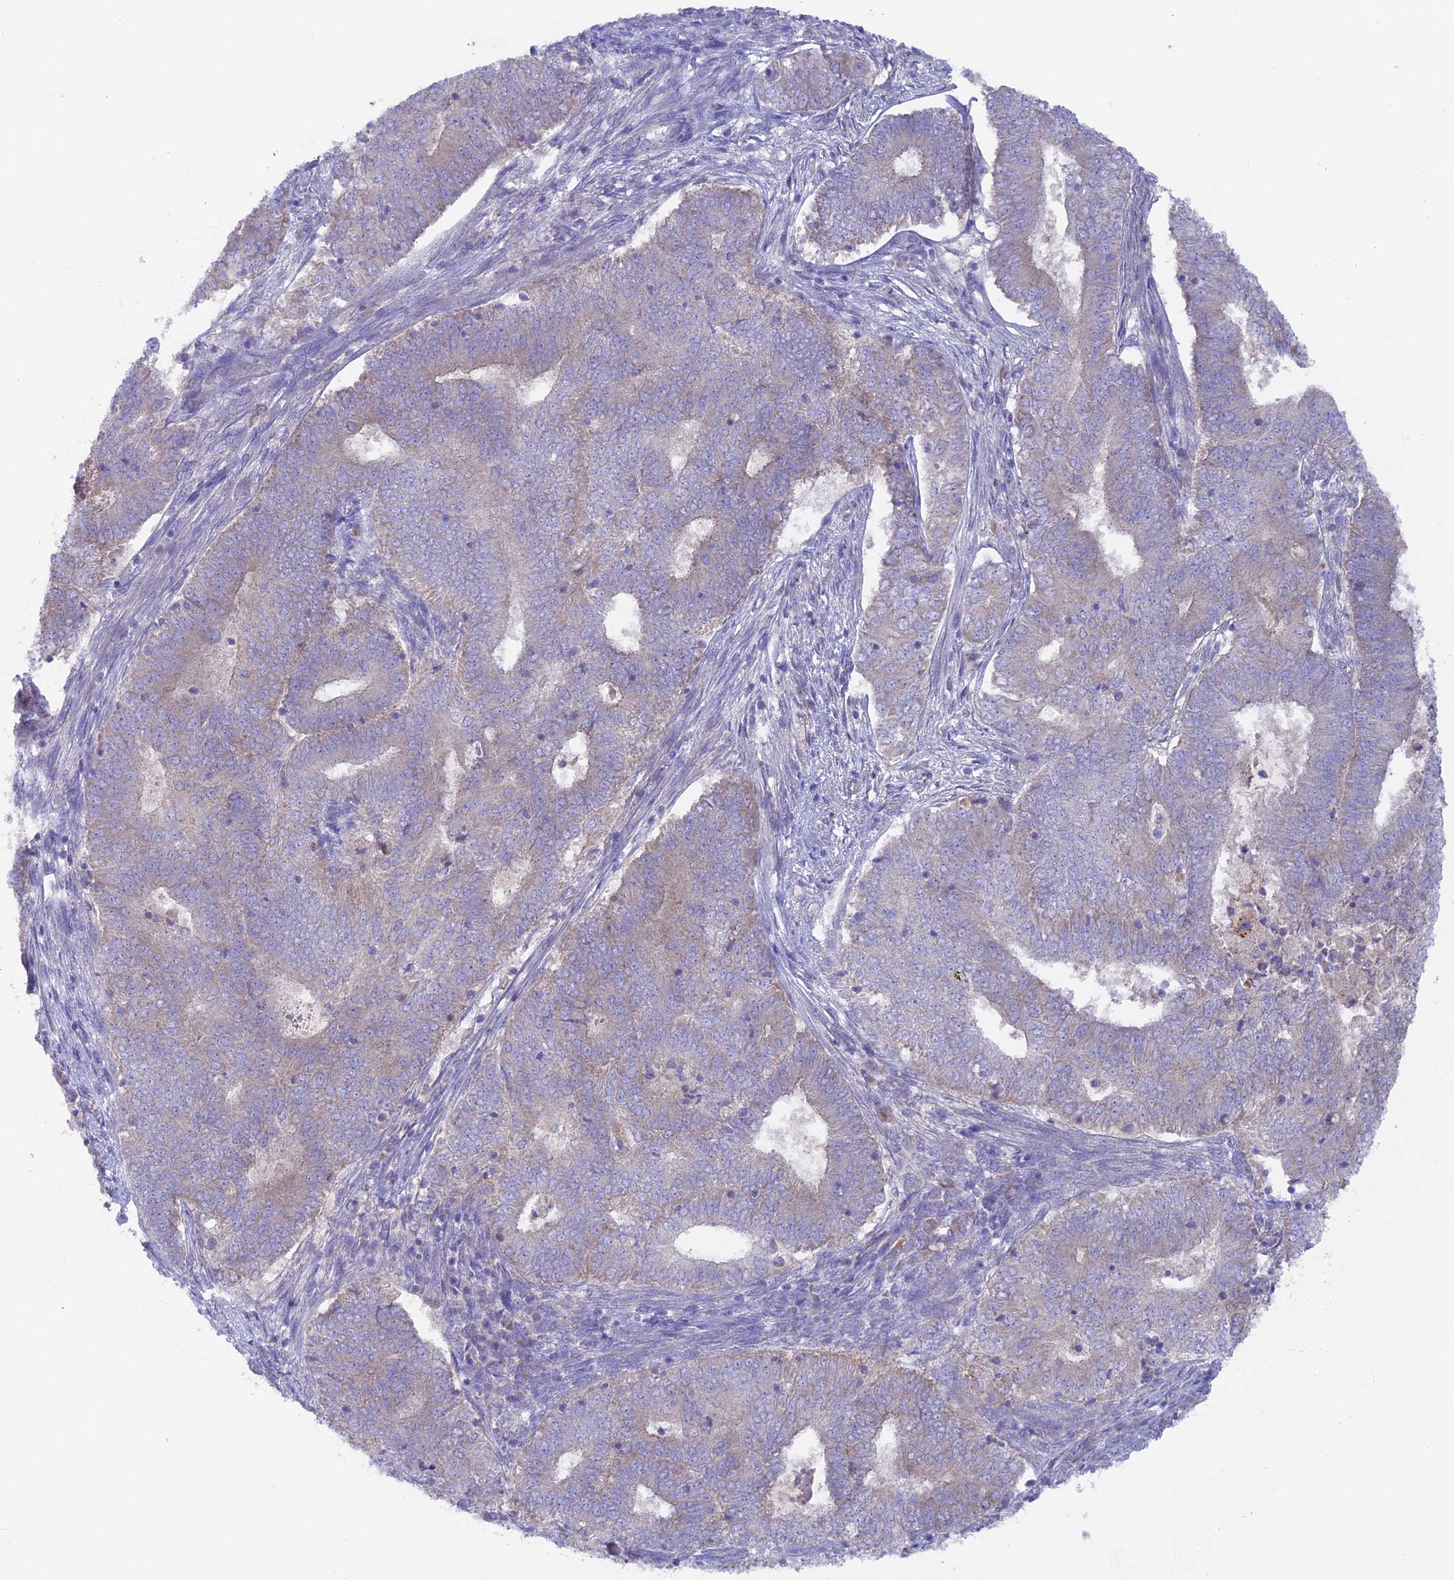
{"staining": {"intensity": "negative", "quantity": "none", "location": "none"}, "tissue": "endometrial cancer", "cell_type": "Tumor cells", "image_type": "cancer", "snomed": [{"axis": "morphology", "description": "Adenocarcinoma, NOS"}, {"axis": "topography", "description": "Endometrium"}], "caption": "The IHC photomicrograph has no significant expression in tumor cells of adenocarcinoma (endometrial) tissue.", "gene": "PZP", "patient": {"sex": "female", "age": 62}}